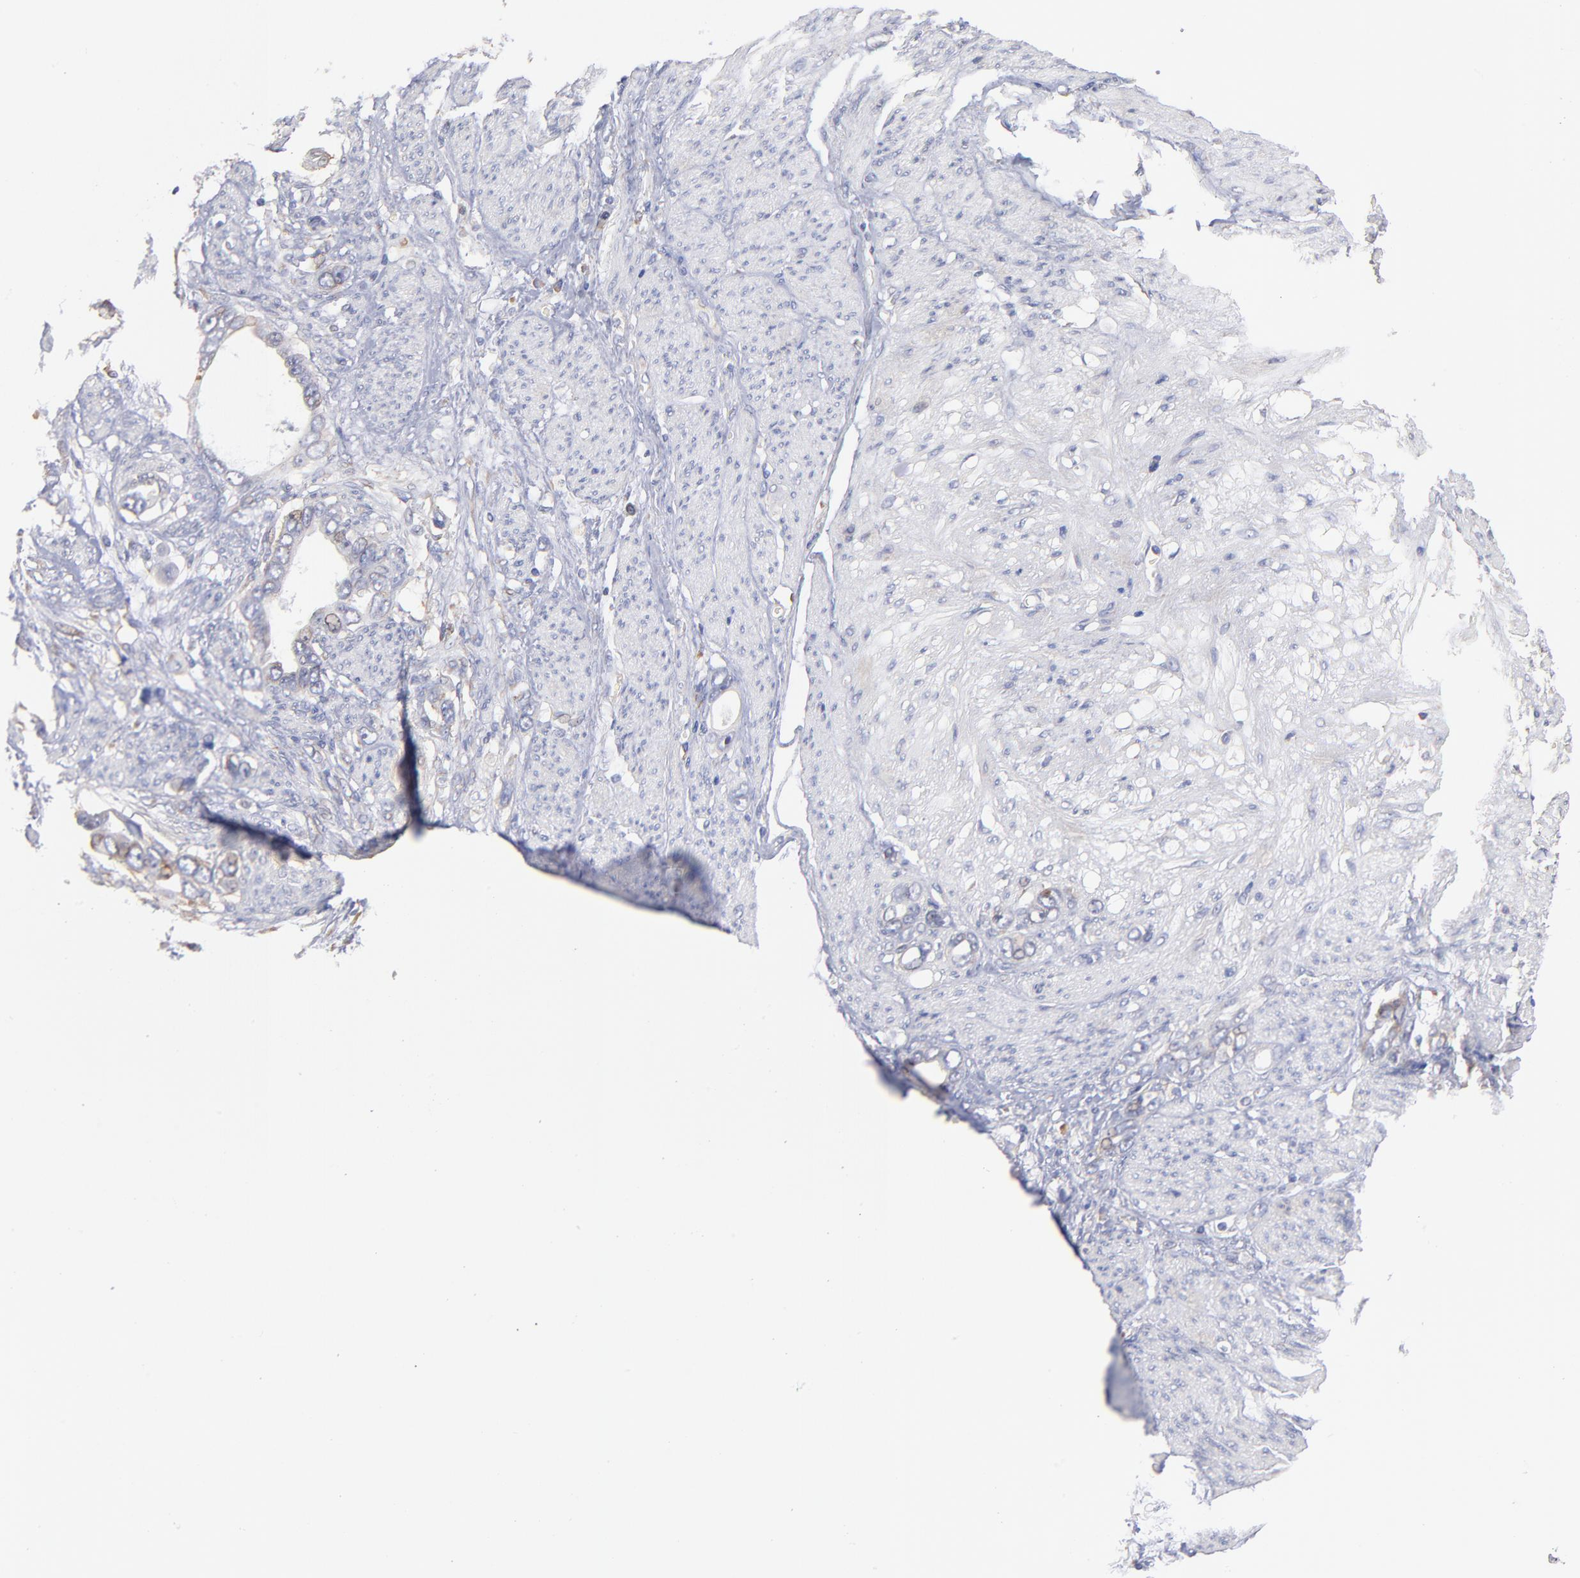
{"staining": {"intensity": "negative", "quantity": "none", "location": "none"}, "tissue": "stomach cancer", "cell_type": "Tumor cells", "image_type": "cancer", "snomed": [{"axis": "morphology", "description": "Adenocarcinoma, NOS"}, {"axis": "topography", "description": "Stomach"}], "caption": "Tumor cells show no significant staining in stomach cancer (adenocarcinoma).", "gene": "RPL9", "patient": {"sex": "male", "age": 78}}